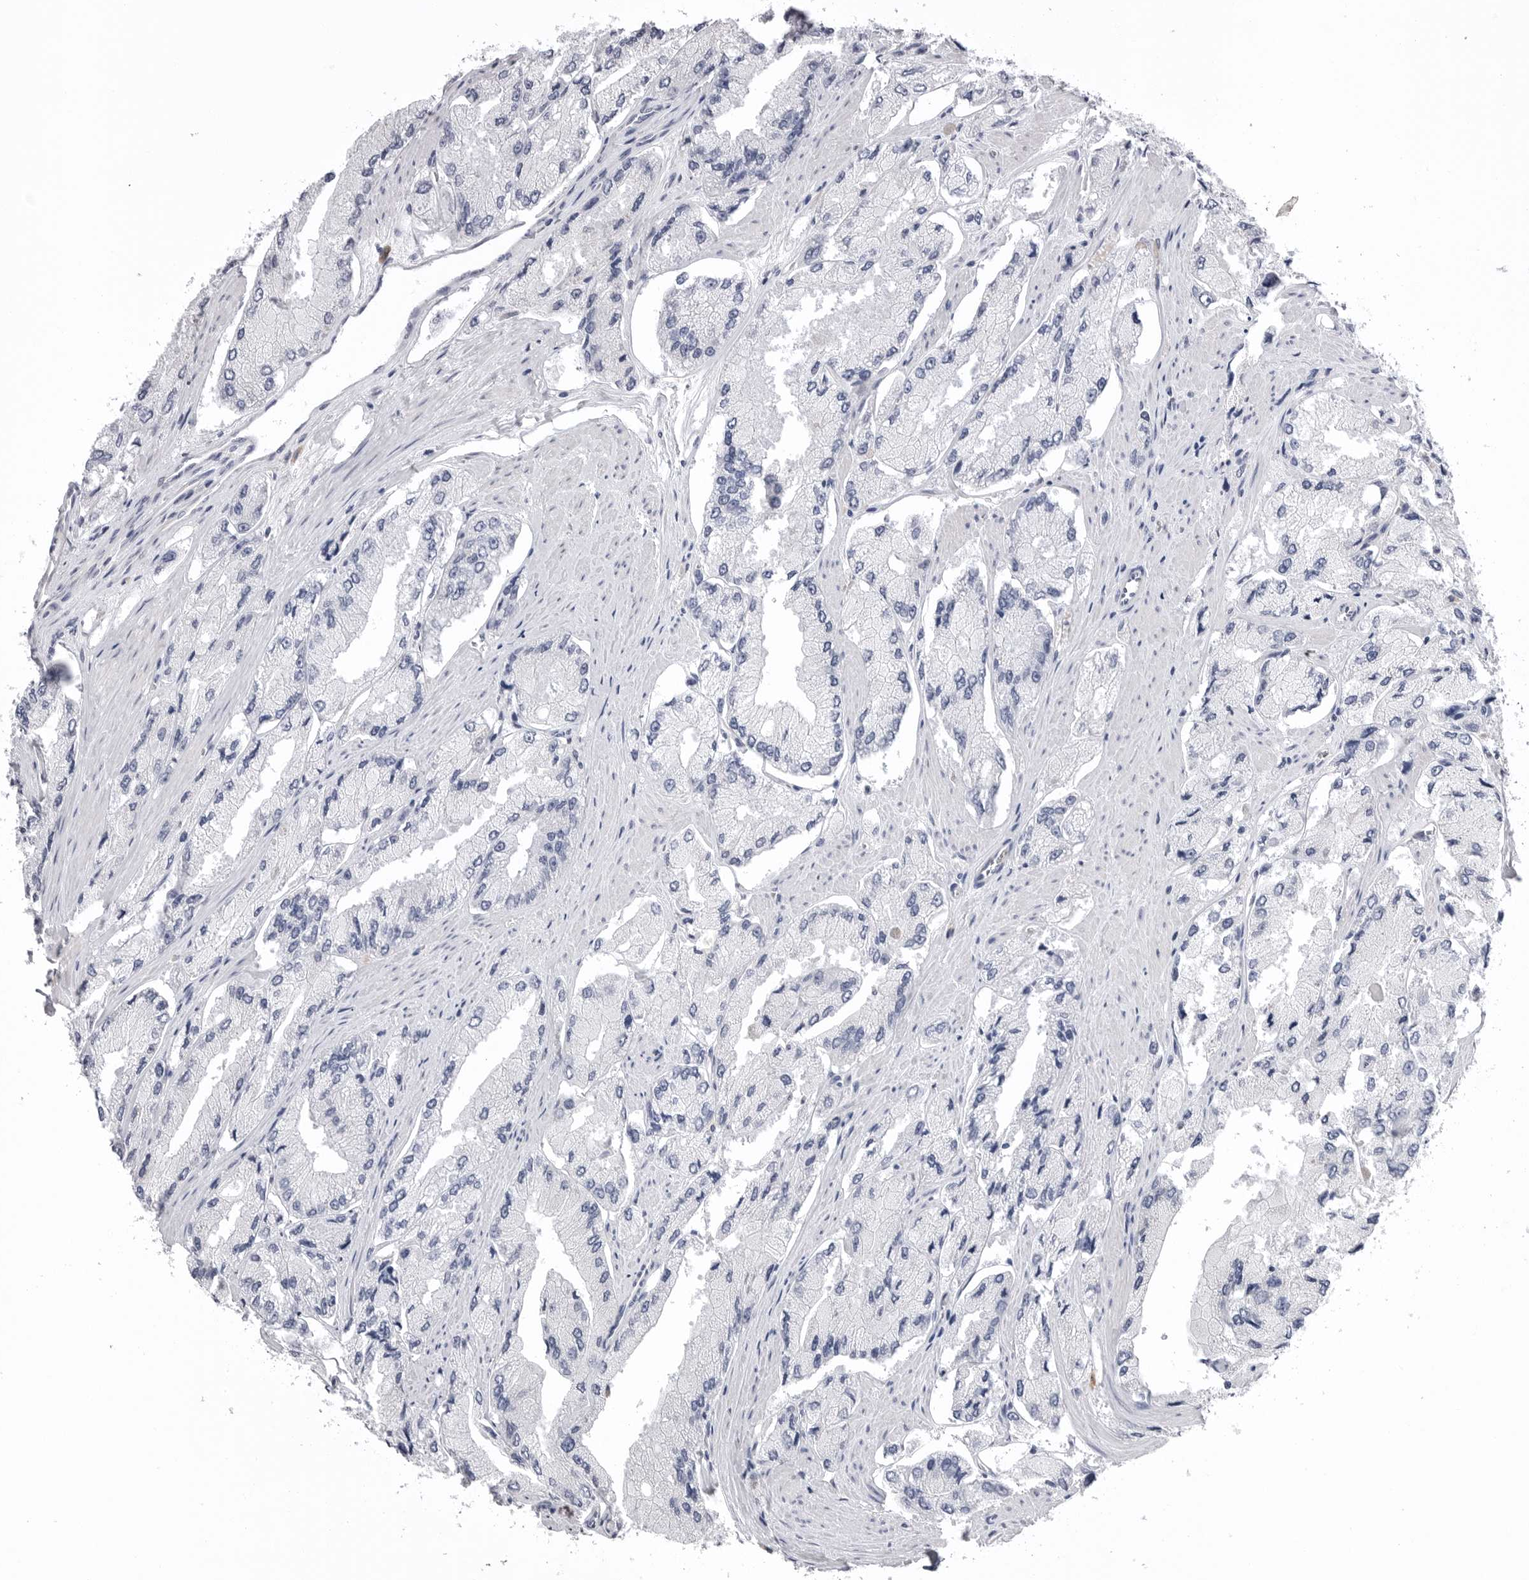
{"staining": {"intensity": "negative", "quantity": "none", "location": "none"}, "tissue": "prostate cancer", "cell_type": "Tumor cells", "image_type": "cancer", "snomed": [{"axis": "morphology", "description": "Adenocarcinoma, High grade"}, {"axis": "topography", "description": "Prostate"}], "caption": "The IHC histopathology image has no significant expression in tumor cells of prostate cancer (adenocarcinoma (high-grade)) tissue.", "gene": "DLGAP3", "patient": {"sex": "male", "age": 58}}